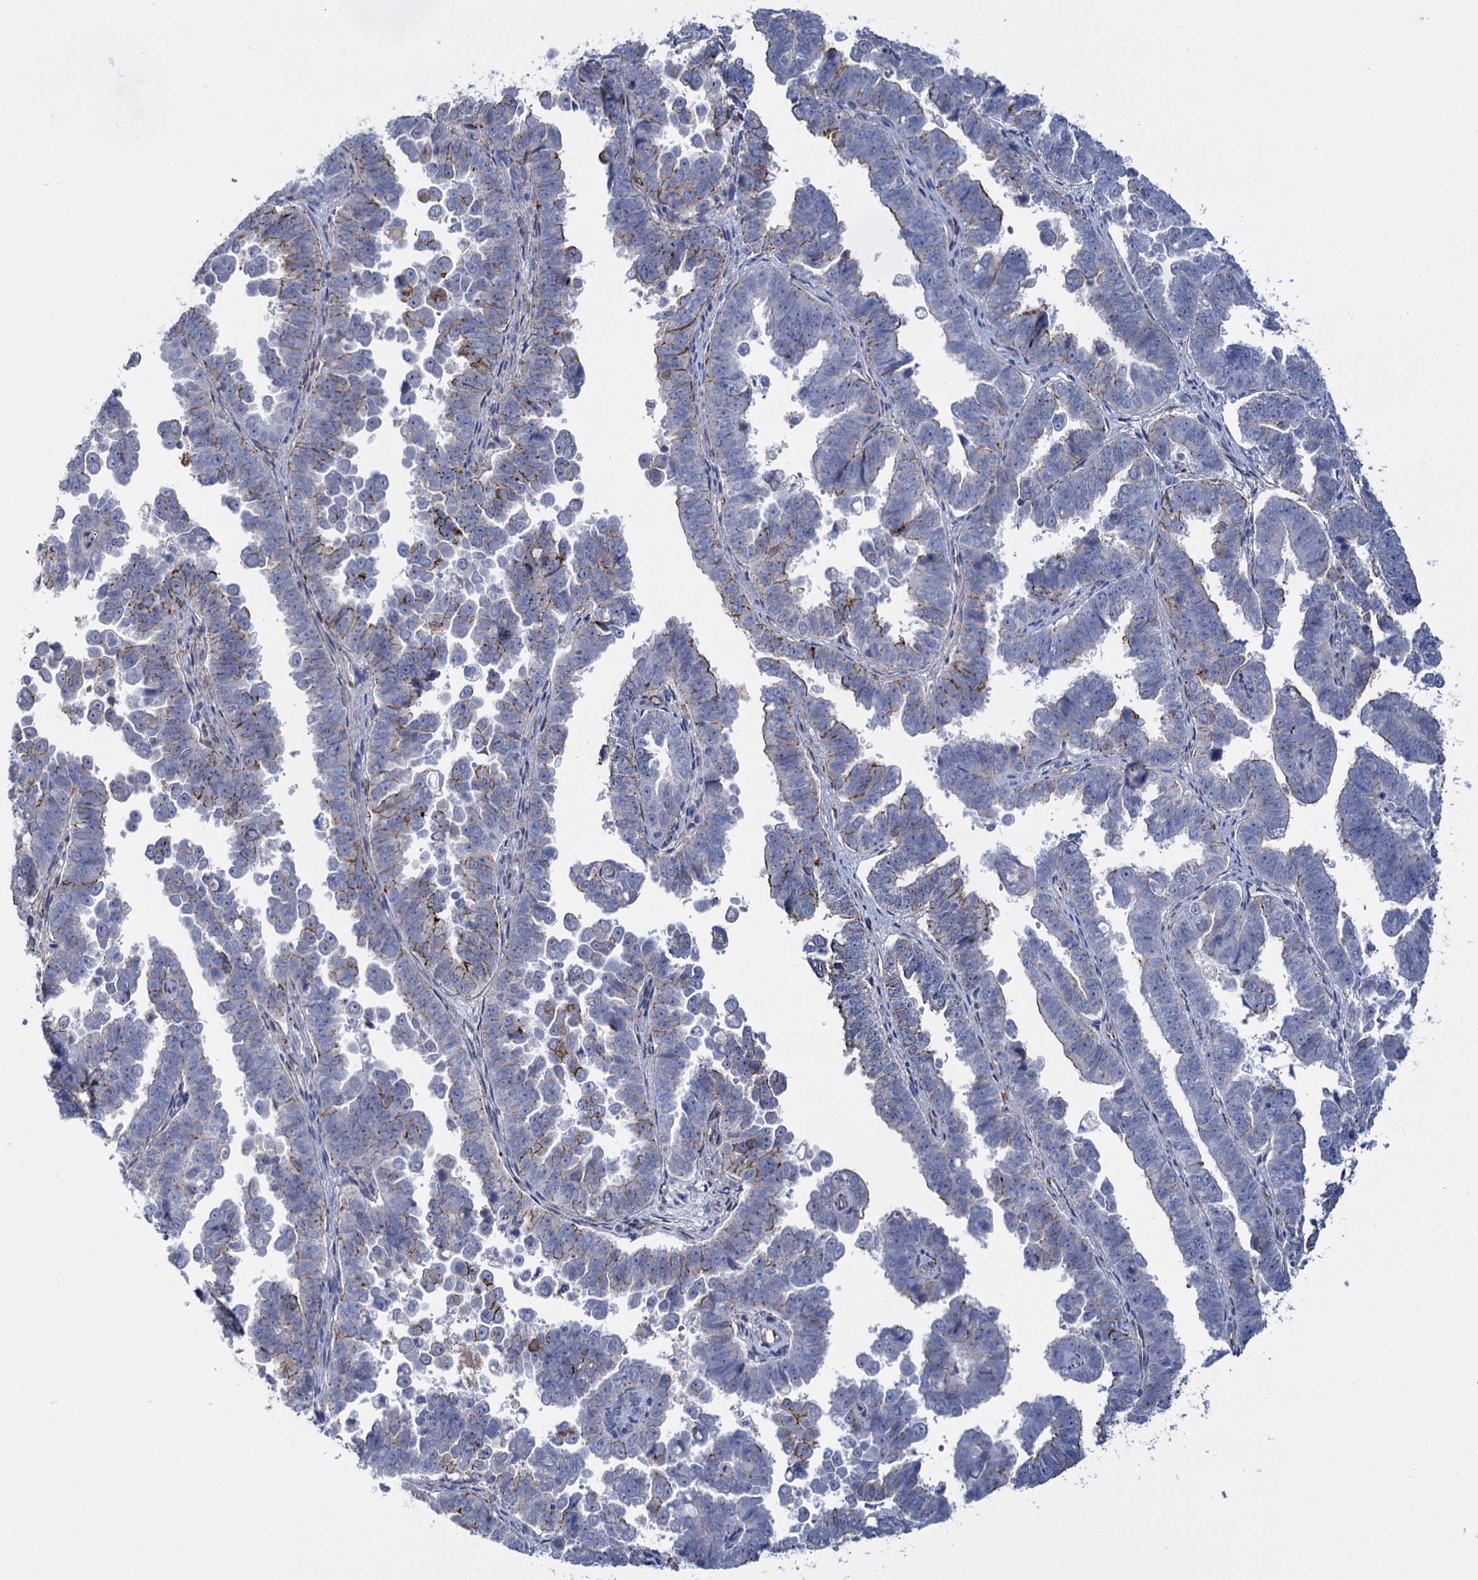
{"staining": {"intensity": "moderate", "quantity": "<25%", "location": "cytoplasmic/membranous"}, "tissue": "endometrial cancer", "cell_type": "Tumor cells", "image_type": "cancer", "snomed": [{"axis": "morphology", "description": "Adenocarcinoma, NOS"}, {"axis": "topography", "description": "Endometrium"}], "caption": "Immunohistochemistry (DAB (3,3'-diaminobenzidine)) staining of endometrial adenocarcinoma exhibits moderate cytoplasmic/membranous protein expression in about <25% of tumor cells.", "gene": "SNCG", "patient": {"sex": "female", "age": 75}}